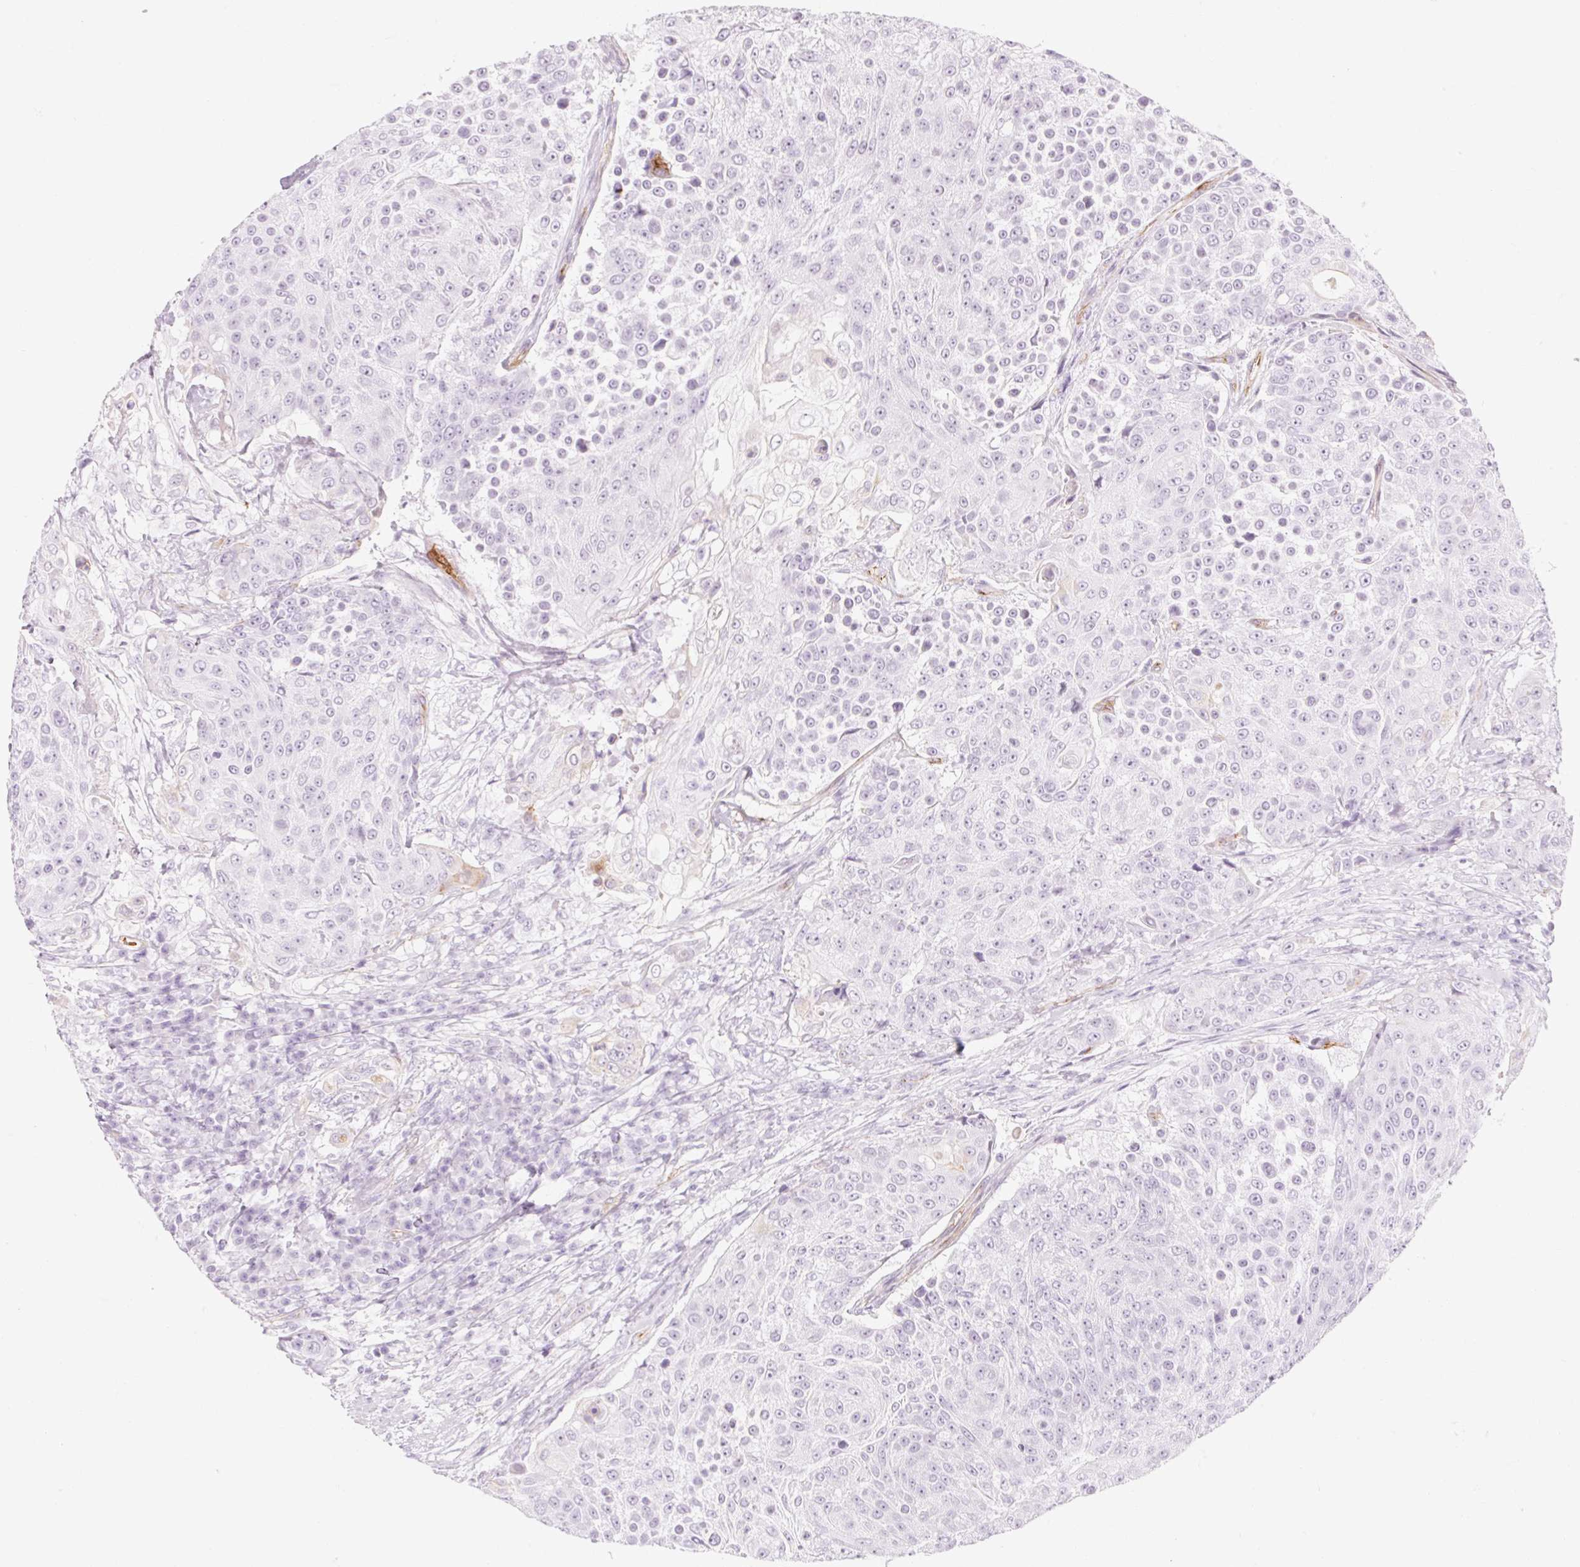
{"staining": {"intensity": "negative", "quantity": "none", "location": "none"}, "tissue": "urothelial cancer", "cell_type": "Tumor cells", "image_type": "cancer", "snomed": [{"axis": "morphology", "description": "Urothelial carcinoma, High grade"}, {"axis": "topography", "description": "Urinary bladder"}], "caption": "The photomicrograph demonstrates no staining of tumor cells in urothelial cancer.", "gene": "TAF1L", "patient": {"sex": "female", "age": 63}}